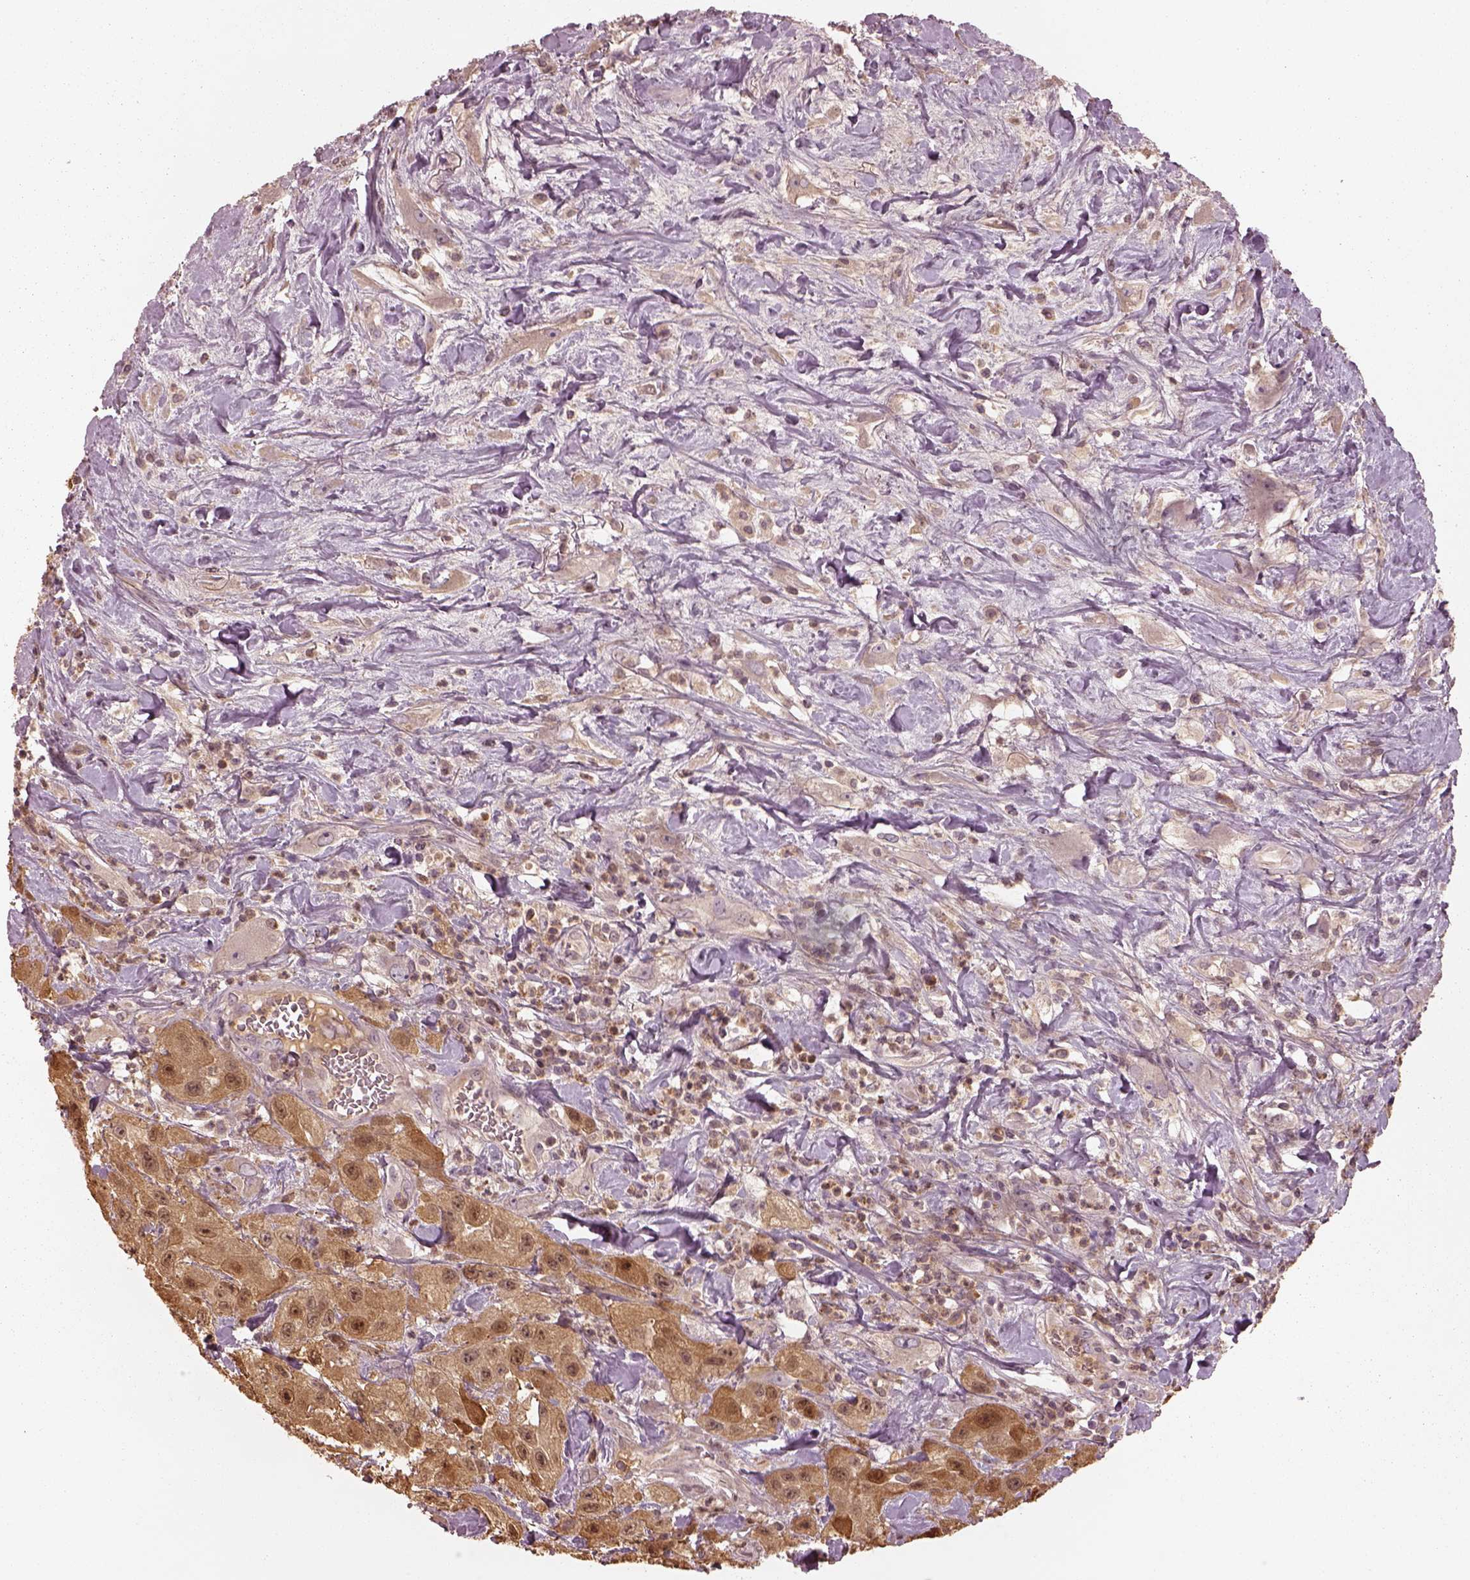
{"staining": {"intensity": "moderate", "quantity": ">75%", "location": "cytoplasmic/membranous"}, "tissue": "urothelial cancer", "cell_type": "Tumor cells", "image_type": "cancer", "snomed": [{"axis": "morphology", "description": "Urothelial carcinoma, High grade"}, {"axis": "topography", "description": "Urinary bladder"}], "caption": "DAB (3,3'-diaminobenzidine) immunohistochemical staining of human urothelial cancer displays moderate cytoplasmic/membranous protein staining in about >75% of tumor cells.", "gene": "TLX3", "patient": {"sex": "male", "age": 79}}